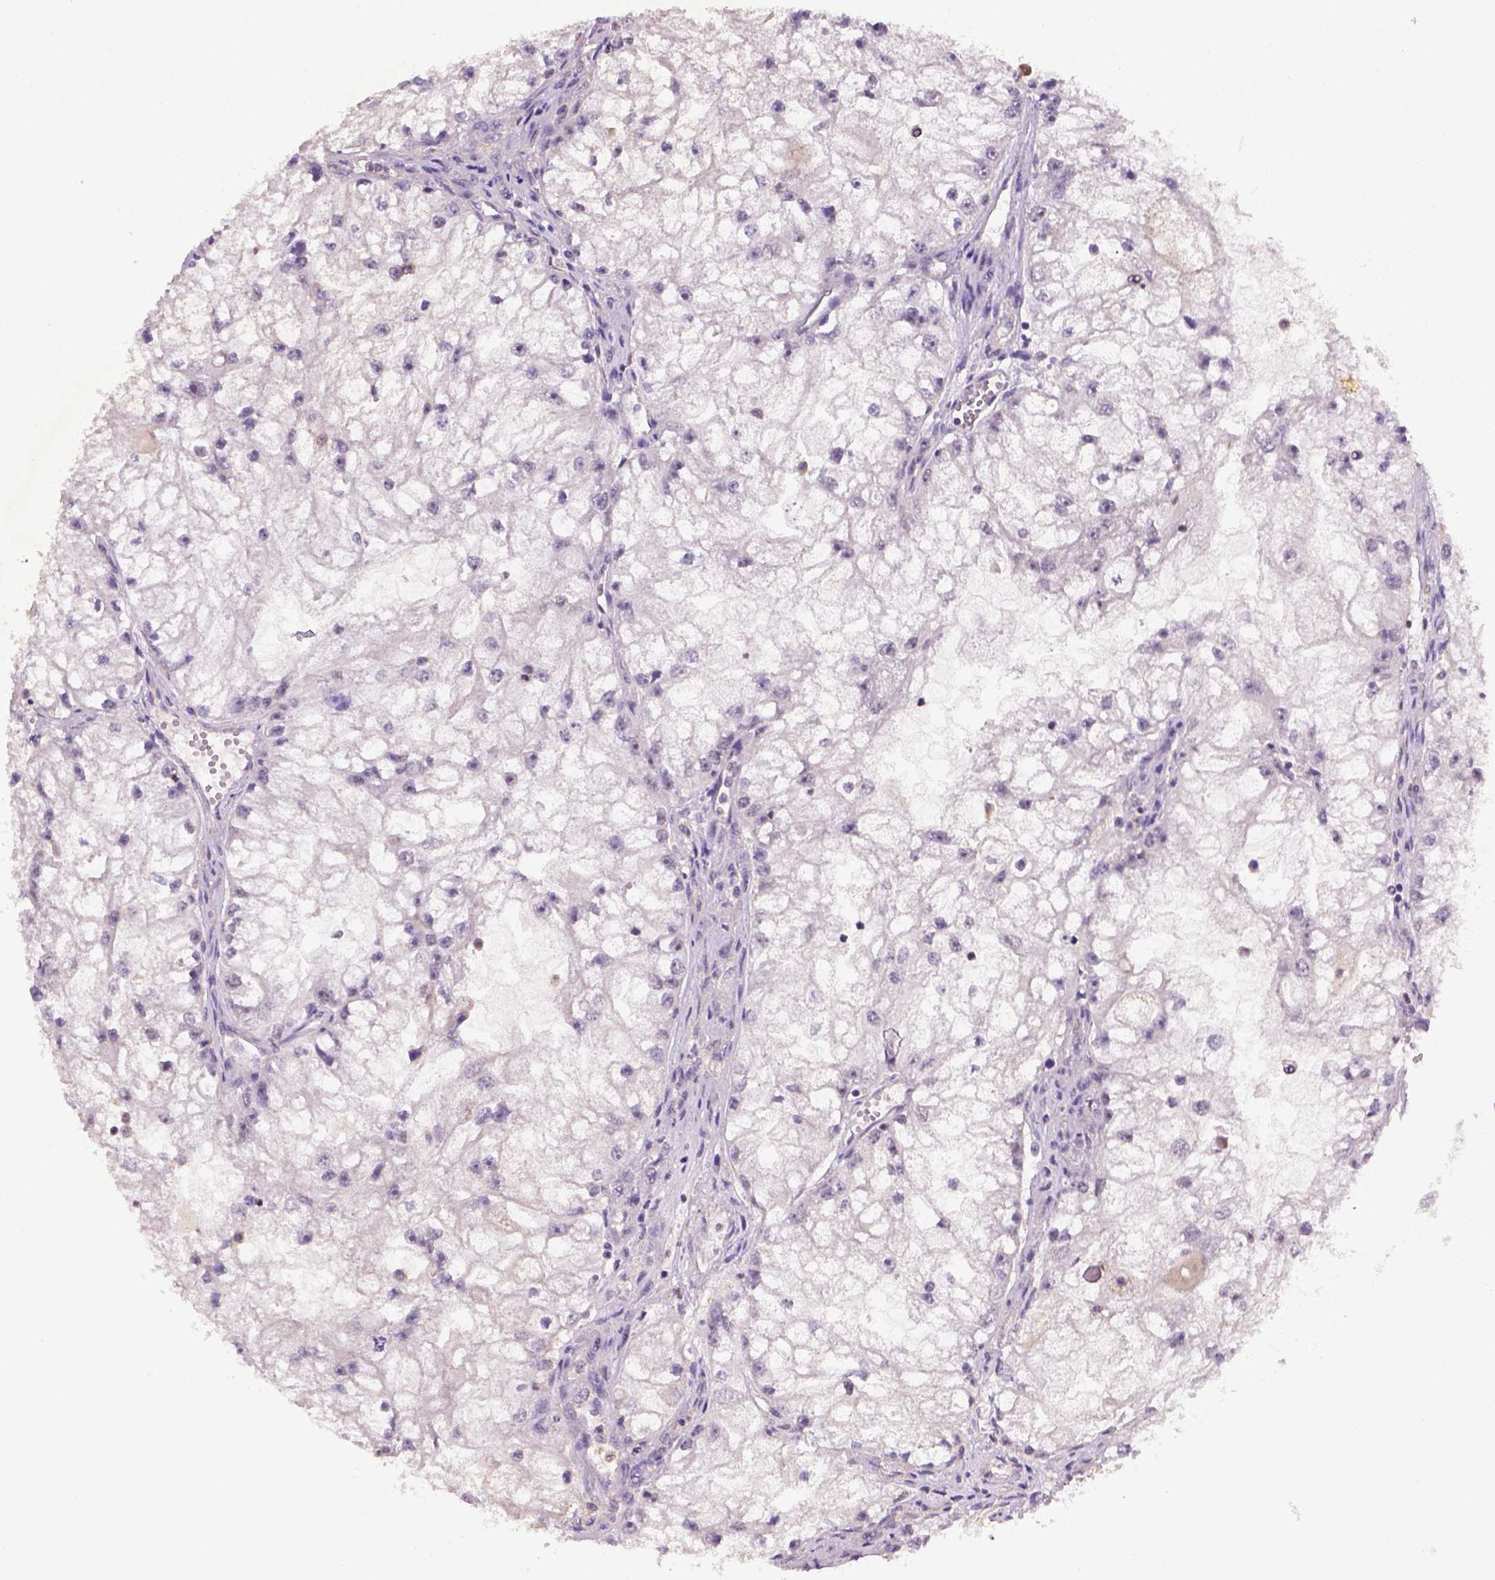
{"staining": {"intensity": "weak", "quantity": "25%-75%", "location": "cytoplasmic/membranous,nuclear"}, "tissue": "renal cancer", "cell_type": "Tumor cells", "image_type": "cancer", "snomed": [{"axis": "morphology", "description": "Adenocarcinoma, NOS"}, {"axis": "topography", "description": "Kidney"}], "caption": "Tumor cells reveal weak cytoplasmic/membranous and nuclear positivity in approximately 25%-75% of cells in renal adenocarcinoma.", "gene": "SCML4", "patient": {"sex": "male", "age": 59}}